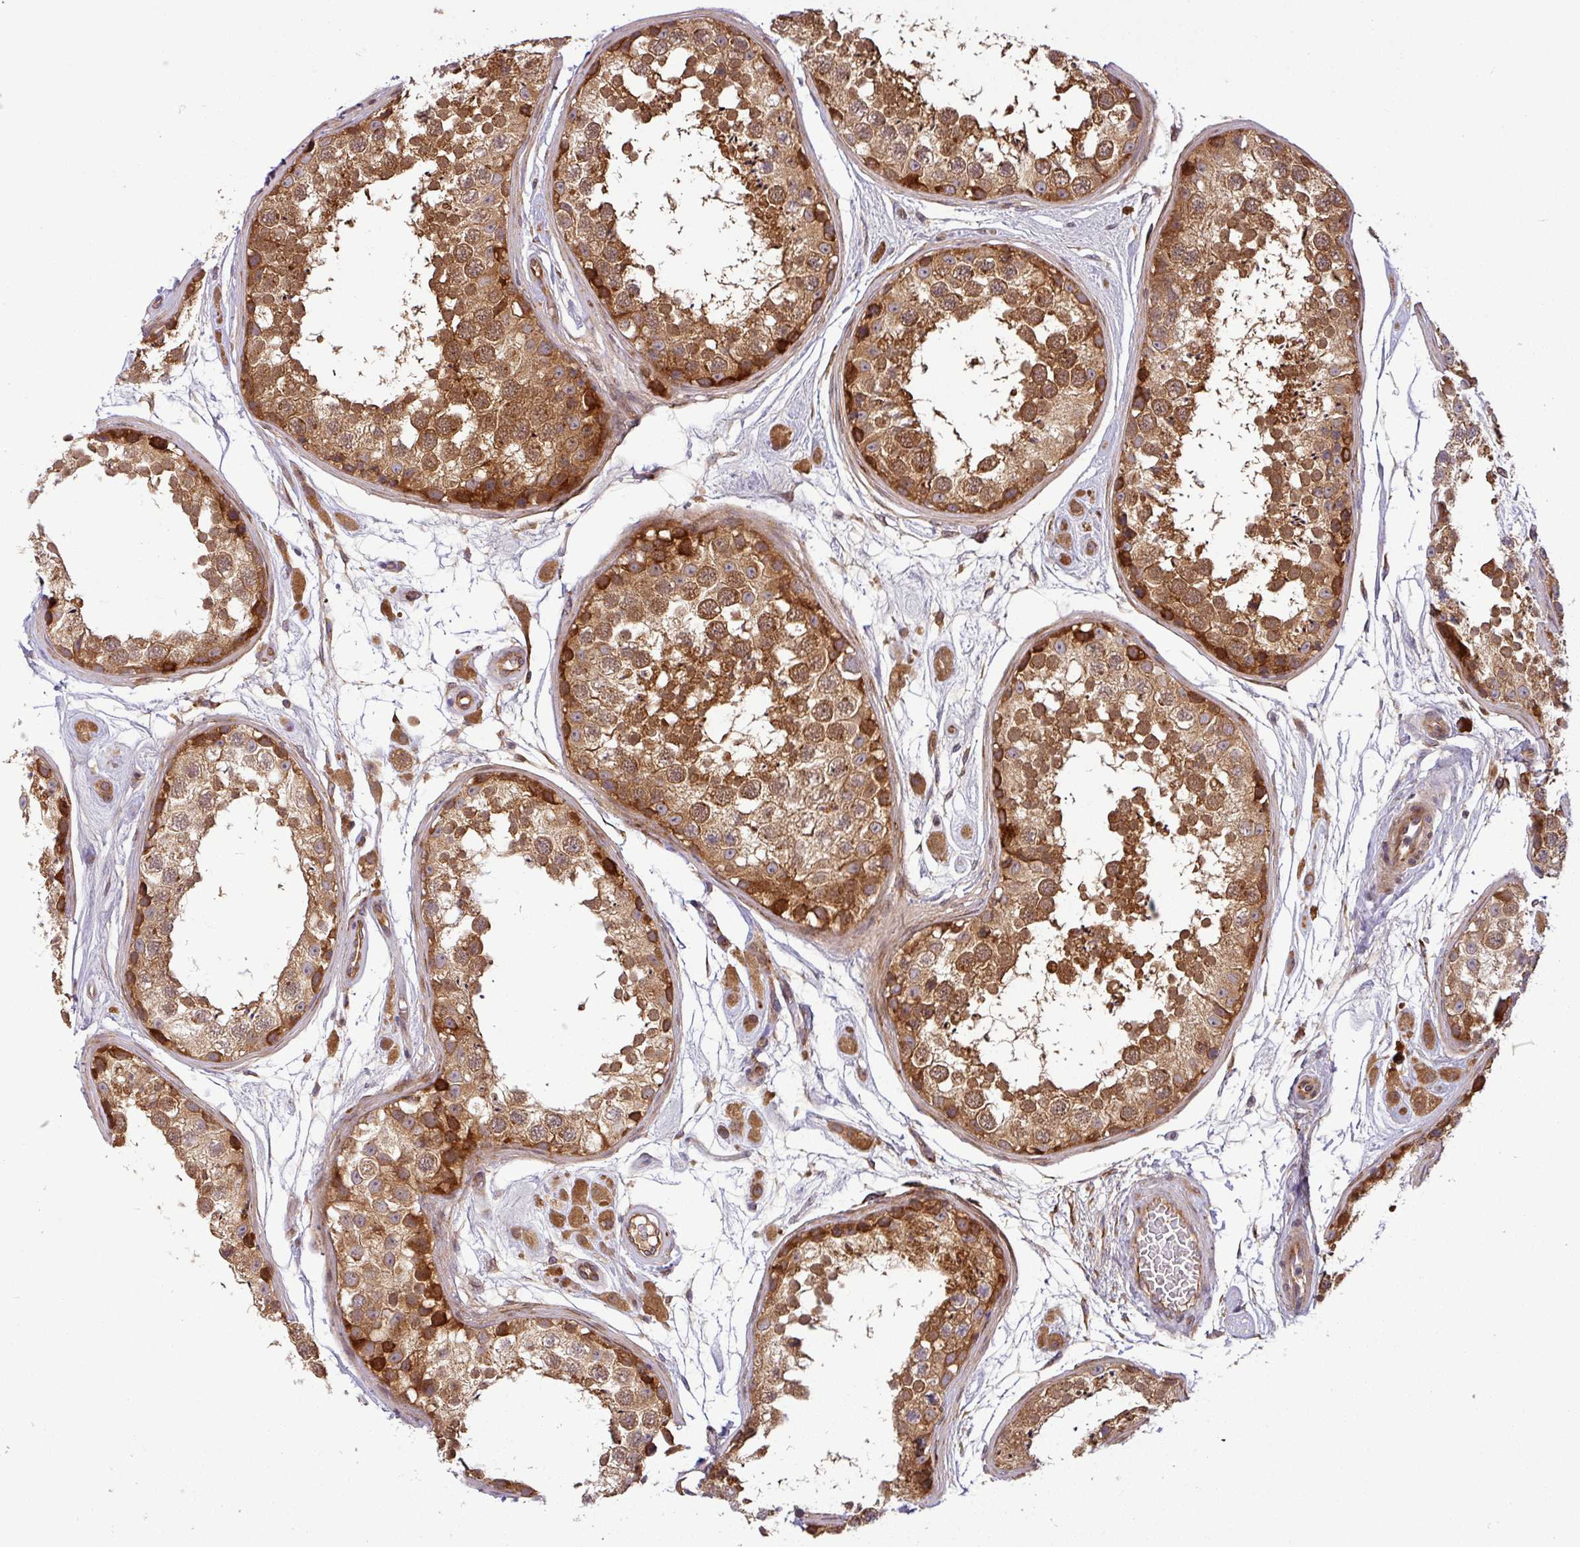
{"staining": {"intensity": "strong", "quantity": ">75%", "location": "cytoplasmic/membranous"}, "tissue": "testis", "cell_type": "Cells in seminiferous ducts", "image_type": "normal", "snomed": [{"axis": "morphology", "description": "Normal tissue, NOS"}, {"axis": "topography", "description": "Testis"}], "caption": "A brown stain highlights strong cytoplasmic/membranous staining of a protein in cells in seminiferous ducts of normal testis.", "gene": "ART1", "patient": {"sex": "male", "age": 25}}